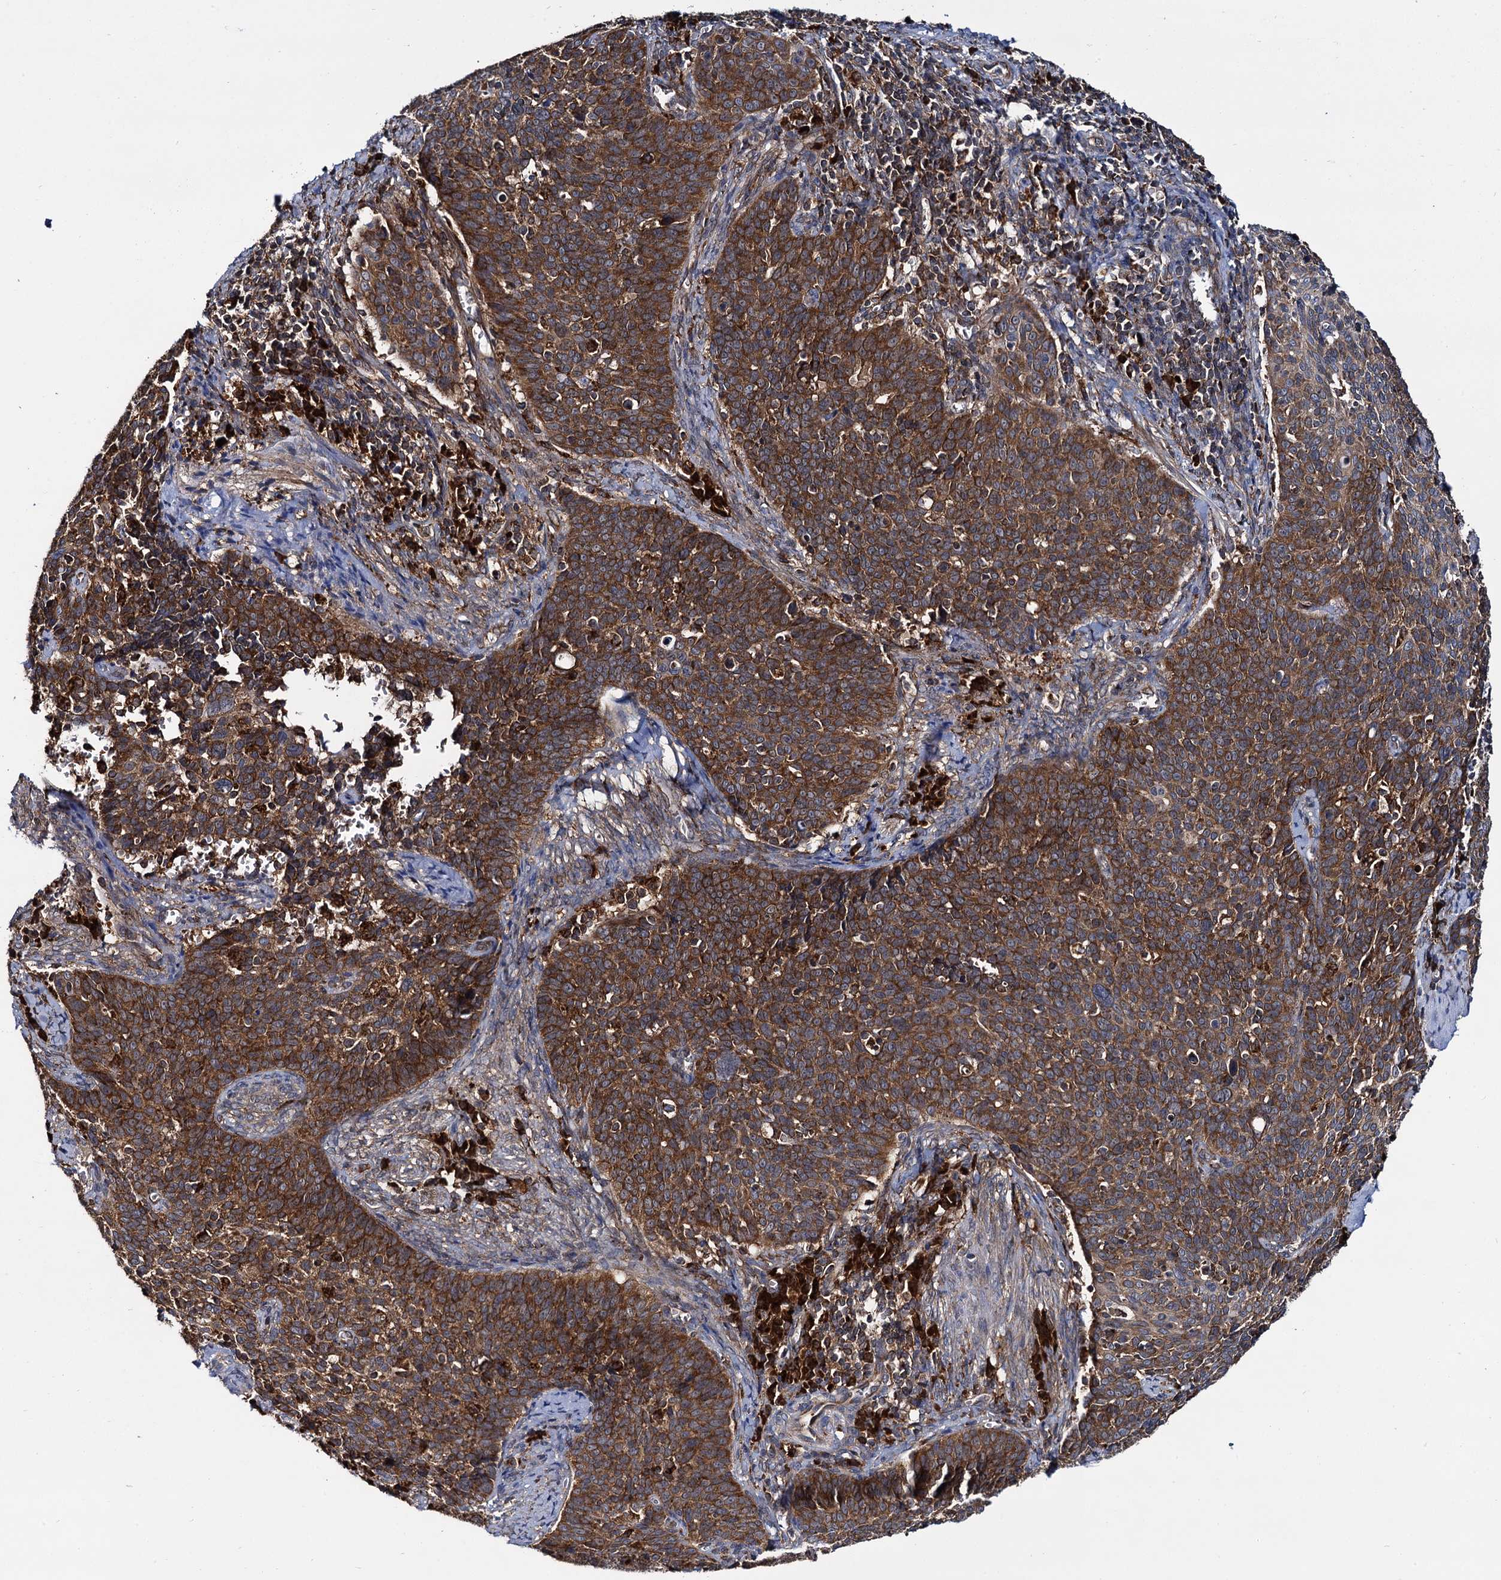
{"staining": {"intensity": "strong", "quantity": ">75%", "location": "cytoplasmic/membranous"}, "tissue": "cervical cancer", "cell_type": "Tumor cells", "image_type": "cancer", "snomed": [{"axis": "morphology", "description": "Squamous cell carcinoma, NOS"}, {"axis": "topography", "description": "Cervix"}], "caption": "Immunohistochemistry (IHC) staining of cervical squamous cell carcinoma, which shows high levels of strong cytoplasmic/membranous expression in about >75% of tumor cells indicating strong cytoplasmic/membranous protein staining. The staining was performed using DAB (brown) for protein detection and nuclei were counterstained in hematoxylin (blue).", "gene": "UFM1", "patient": {"sex": "female", "age": 39}}